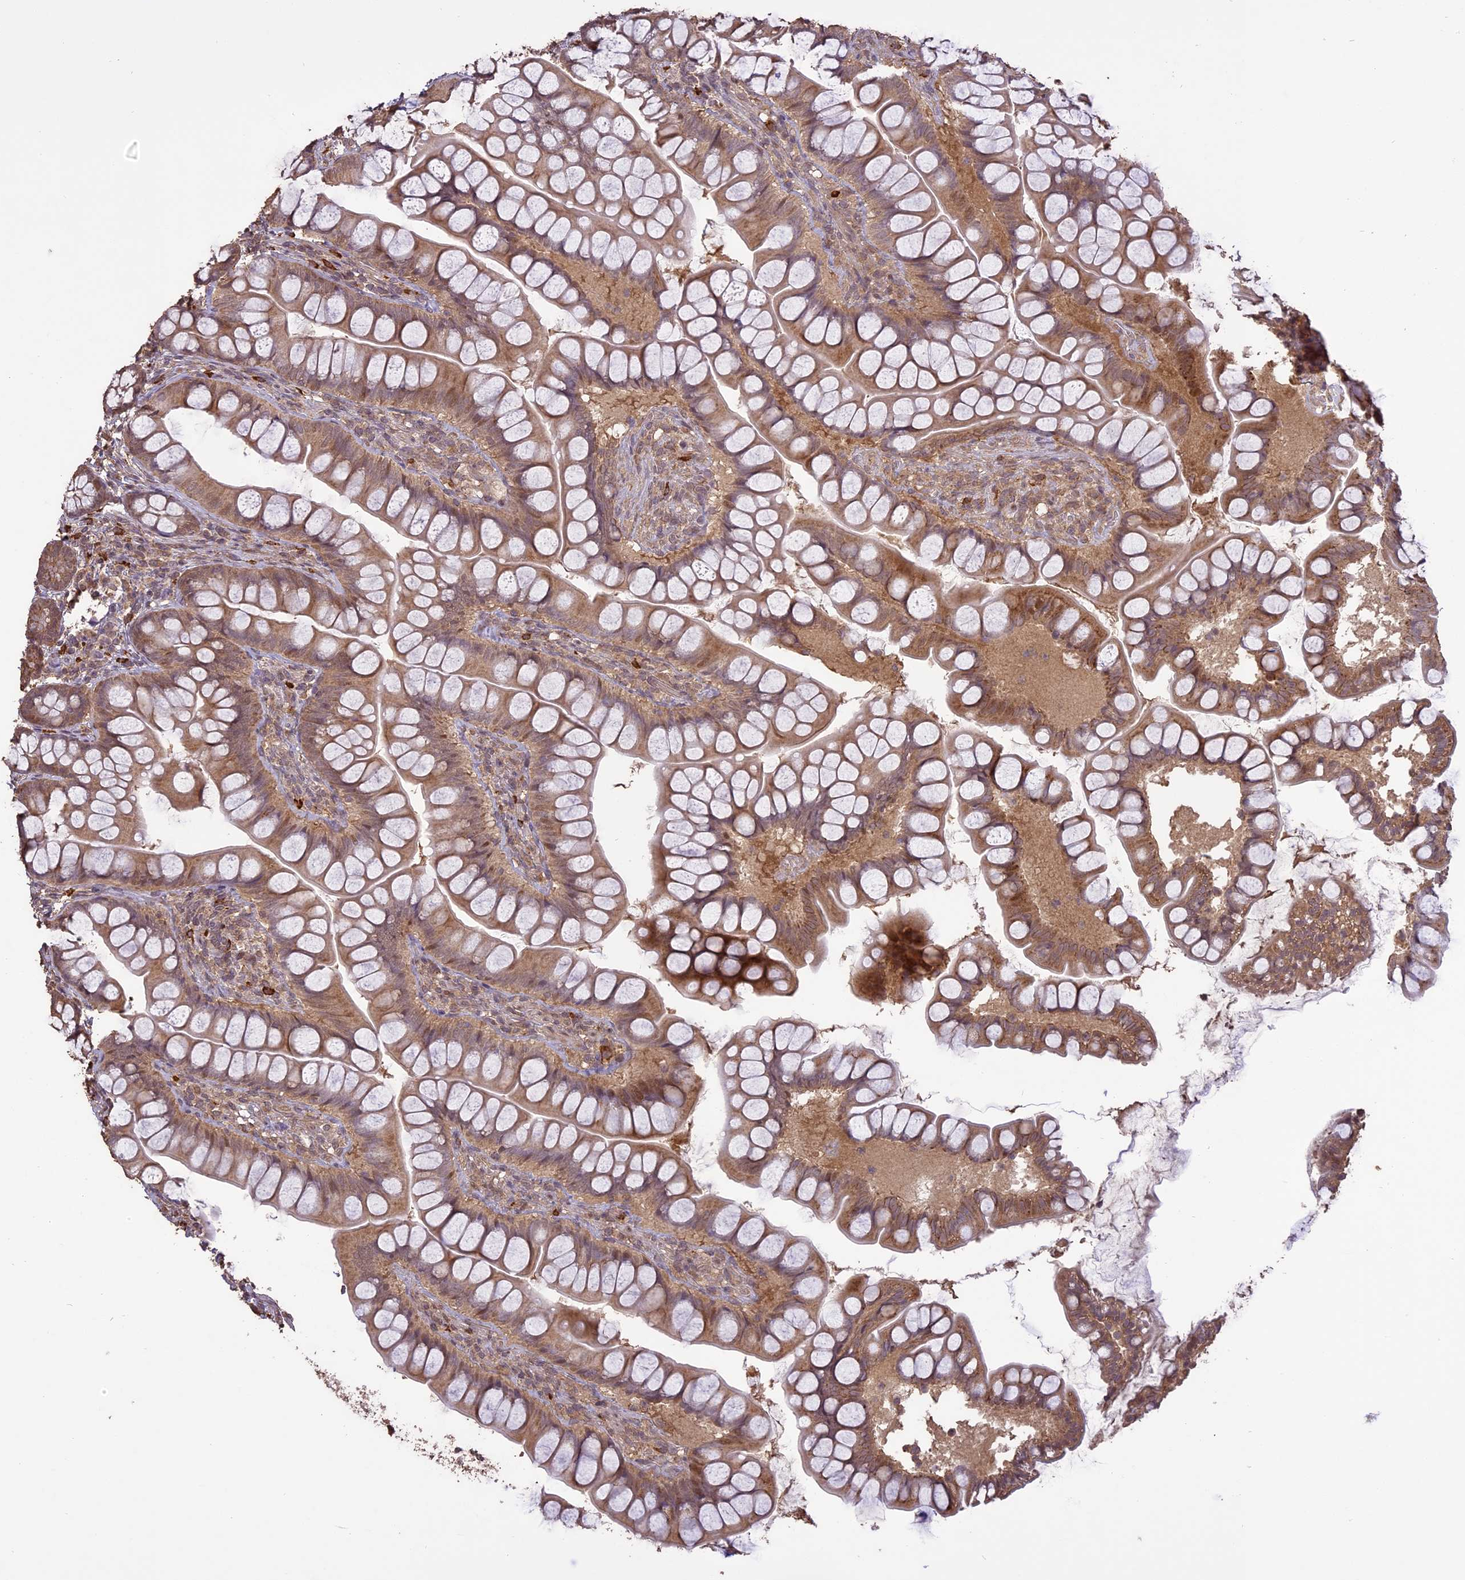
{"staining": {"intensity": "moderate", "quantity": ">75%", "location": "cytoplasmic/membranous"}, "tissue": "small intestine", "cell_type": "Glandular cells", "image_type": "normal", "snomed": [{"axis": "morphology", "description": "Normal tissue, NOS"}, {"axis": "topography", "description": "Small intestine"}], "caption": "Immunohistochemistry (IHC) histopathology image of benign small intestine: small intestine stained using immunohistochemistry (IHC) demonstrates medium levels of moderate protein expression localized specifically in the cytoplasmic/membranous of glandular cells, appearing as a cytoplasmic/membranous brown color.", "gene": "TIGD7", "patient": {"sex": "male", "age": 70}}